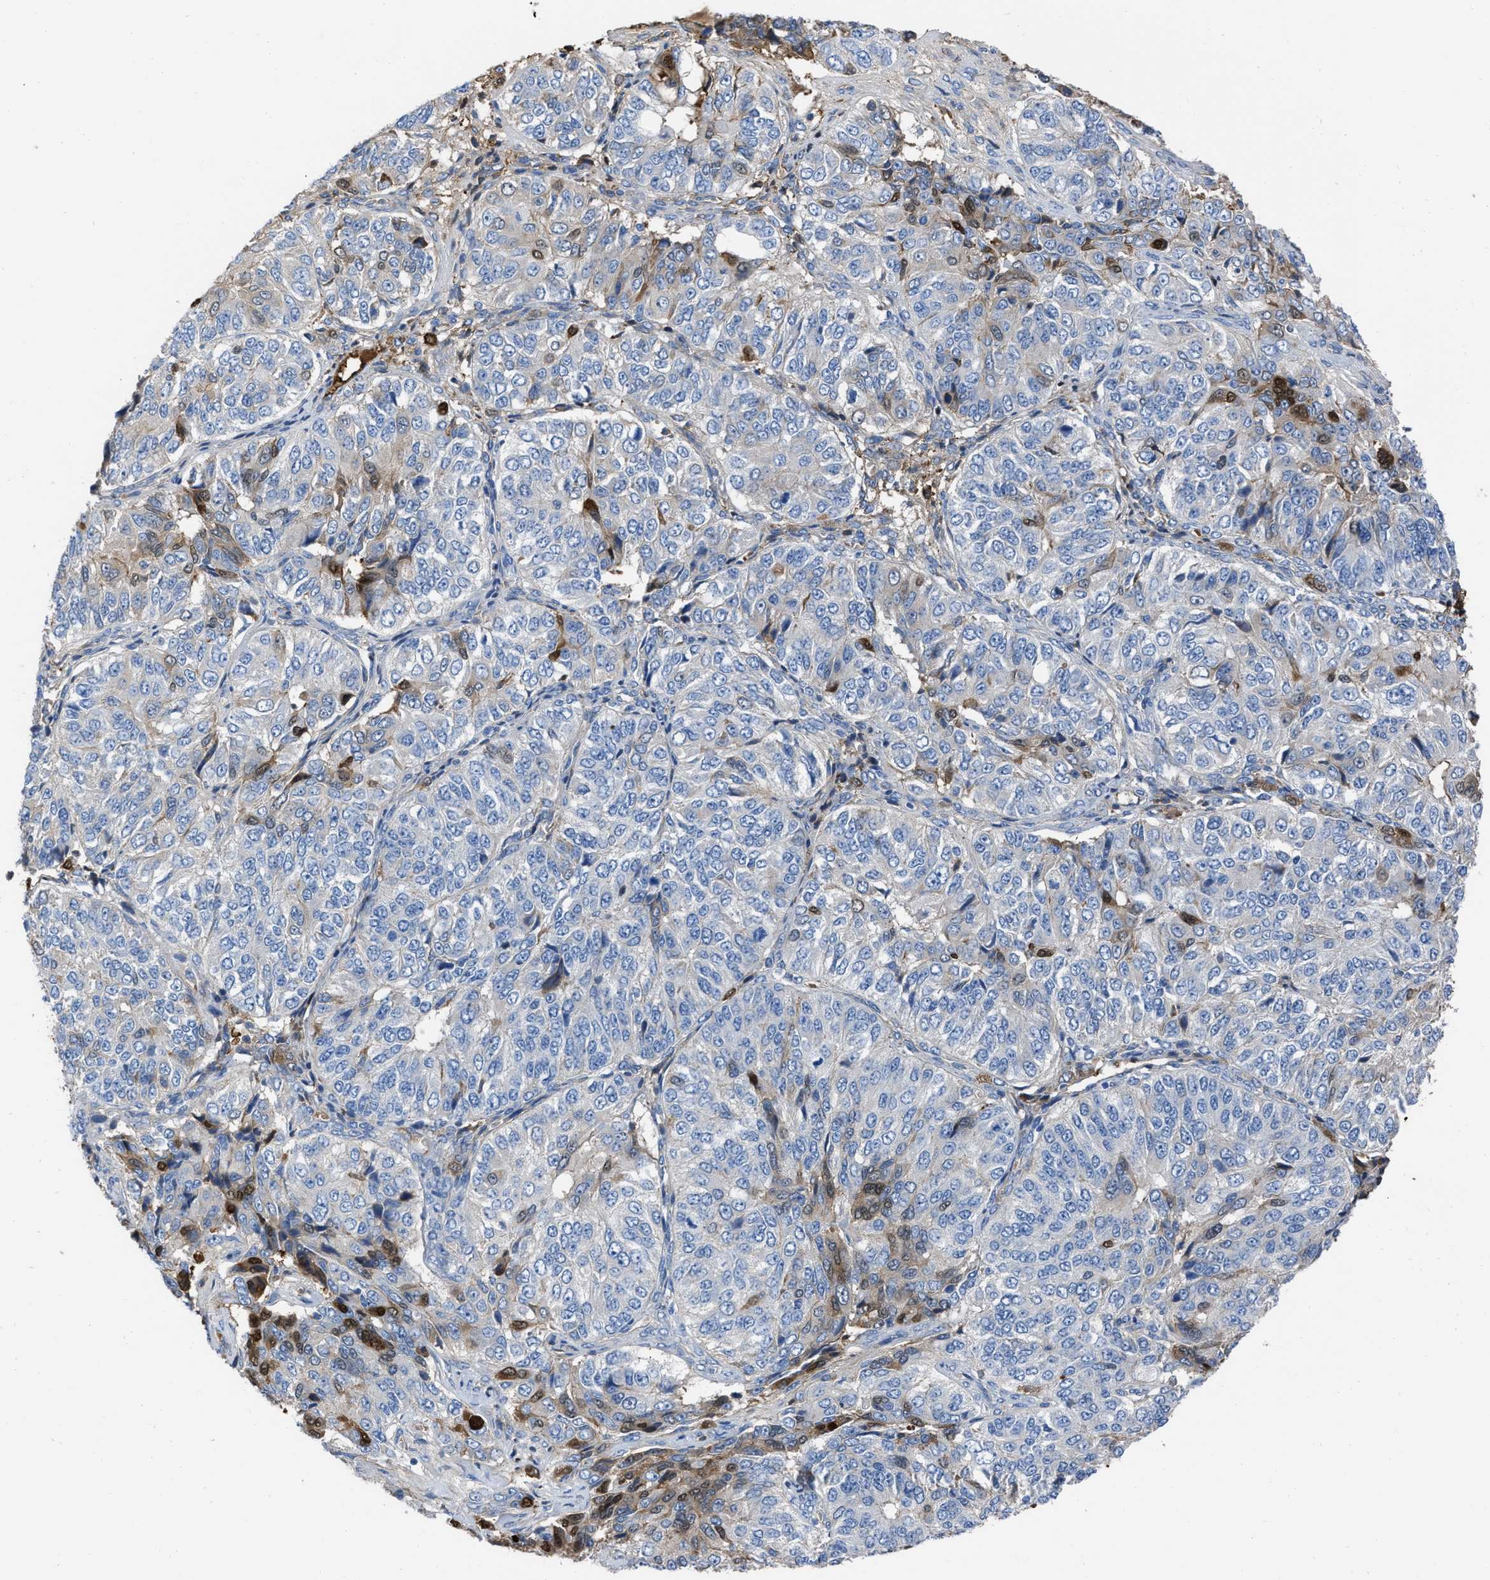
{"staining": {"intensity": "negative", "quantity": "none", "location": "none"}, "tissue": "ovarian cancer", "cell_type": "Tumor cells", "image_type": "cancer", "snomed": [{"axis": "morphology", "description": "Carcinoma, endometroid"}, {"axis": "topography", "description": "Ovary"}], "caption": "Tumor cells show no significant staining in endometroid carcinoma (ovarian). (DAB (3,3'-diaminobenzidine) immunohistochemistry, high magnification).", "gene": "TRIOBP", "patient": {"sex": "female", "age": 51}}